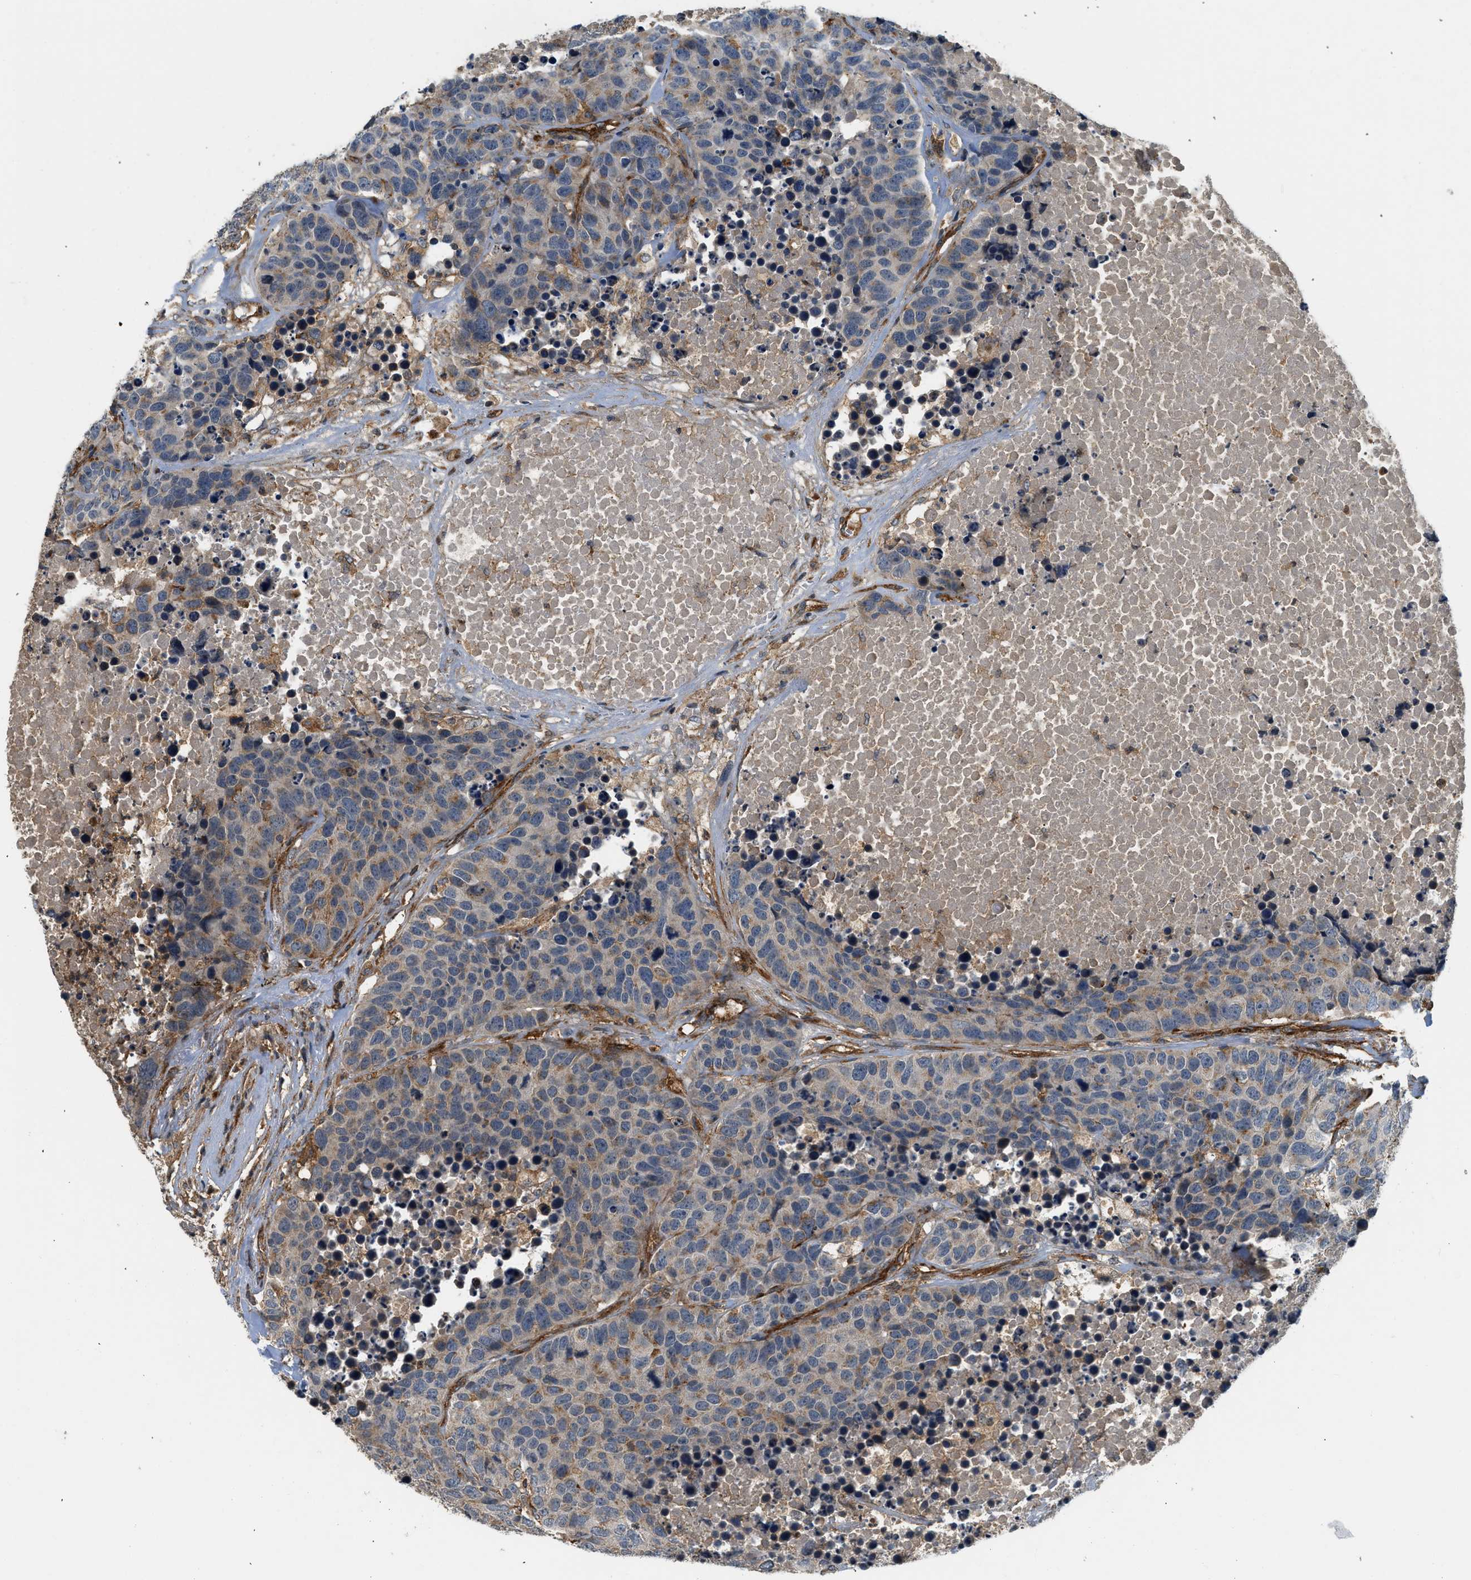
{"staining": {"intensity": "weak", "quantity": "<25%", "location": "cytoplasmic/membranous"}, "tissue": "carcinoid", "cell_type": "Tumor cells", "image_type": "cancer", "snomed": [{"axis": "morphology", "description": "Carcinoid, malignant, NOS"}, {"axis": "topography", "description": "Lung"}], "caption": "DAB (3,3'-diaminobenzidine) immunohistochemical staining of carcinoid demonstrates no significant staining in tumor cells.", "gene": "HIP1", "patient": {"sex": "male", "age": 60}}